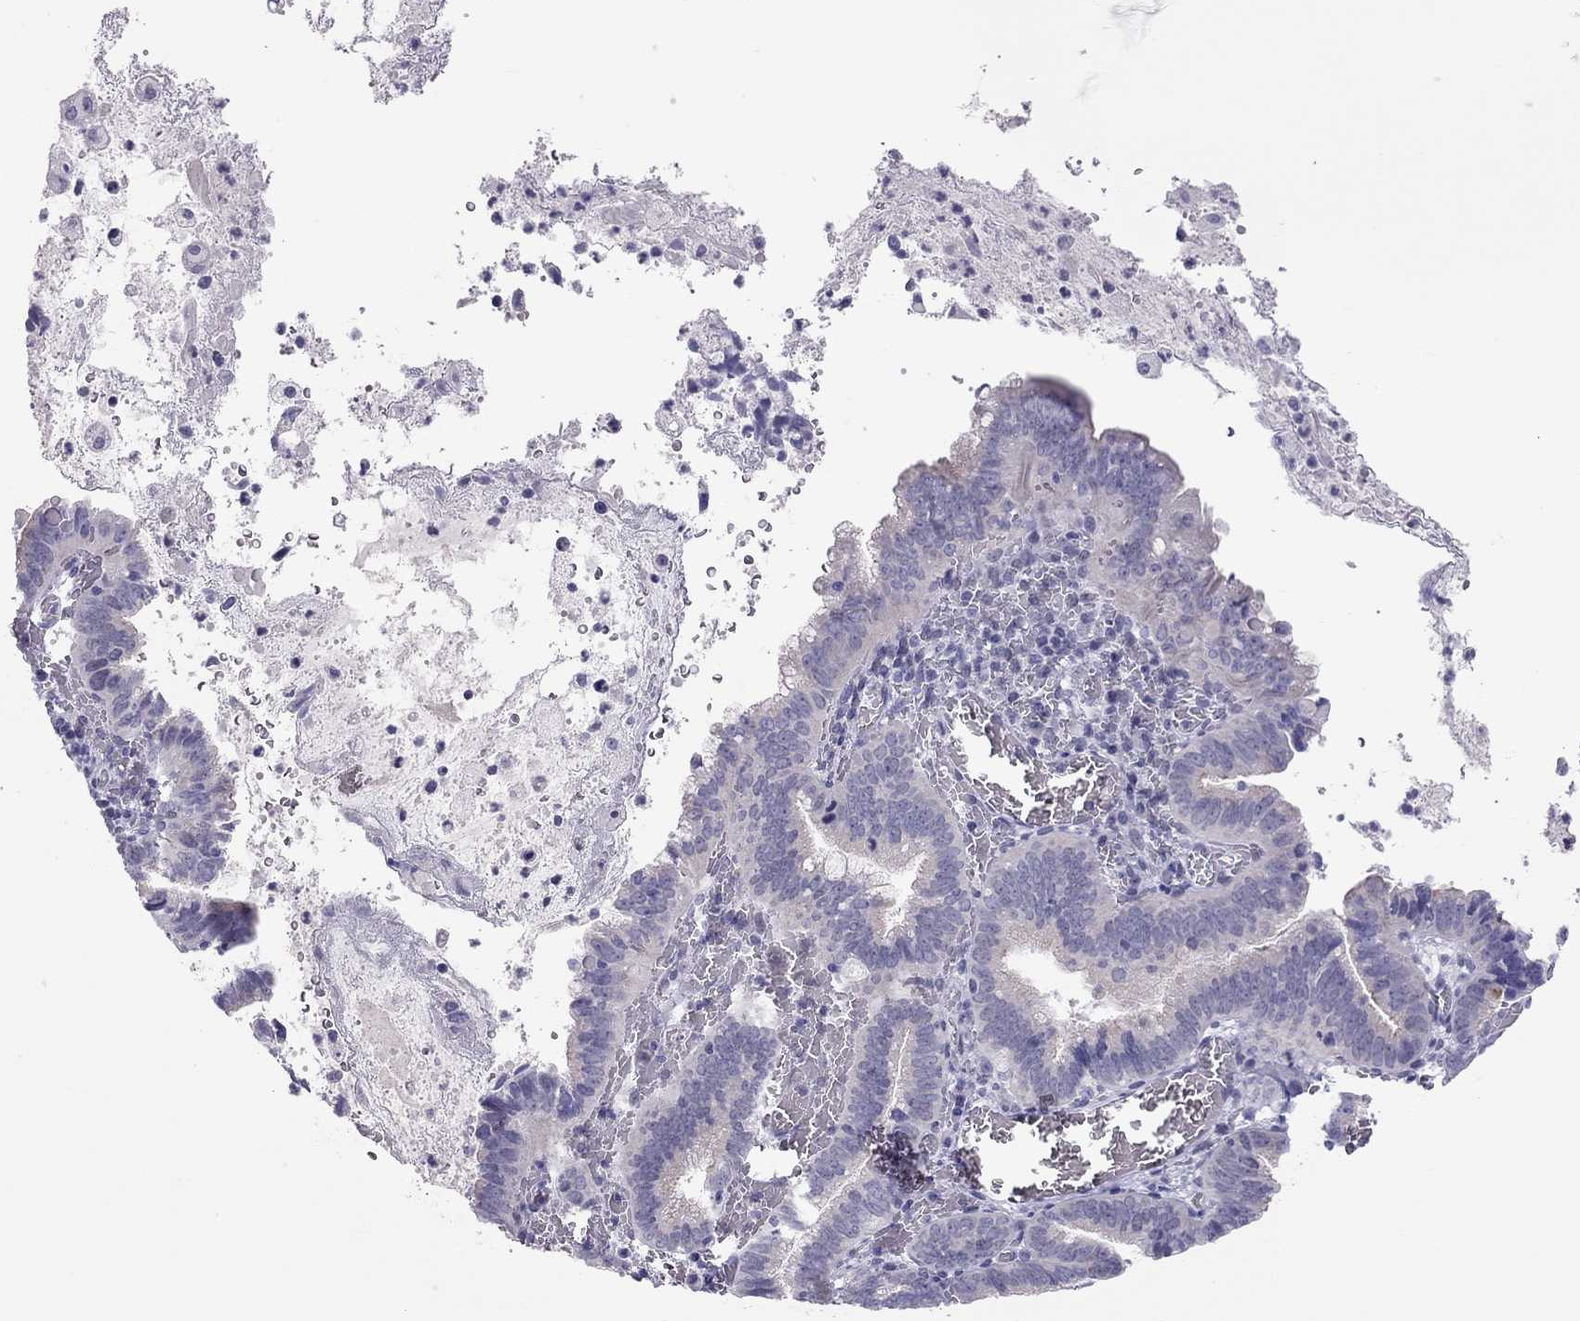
{"staining": {"intensity": "negative", "quantity": "none", "location": "none"}, "tissue": "cervical cancer", "cell_type": "Tumor cells", "image_type": "cancer", "snomed": [{"axis": "morphology", "description": "Adenocarcinoma, NOS"}, {"axis": "topography", "description": "Cervix"}], "caption": "High magnification brightfield microscopy of cervical cancer (adenocarcinoma) stained with DAB (brown) and counterstained with hematoxylin (blue): tumor cells show no significant positivity. The staining was performed using DAB (3,3'-diaminobenzidine) to visualize the protein expression in brown, while the nuclei were stained in blue with hematoxylin (Magnification: 20x).", "gene": "TEX14", "patient": {"sex": "female", "age": 61}}